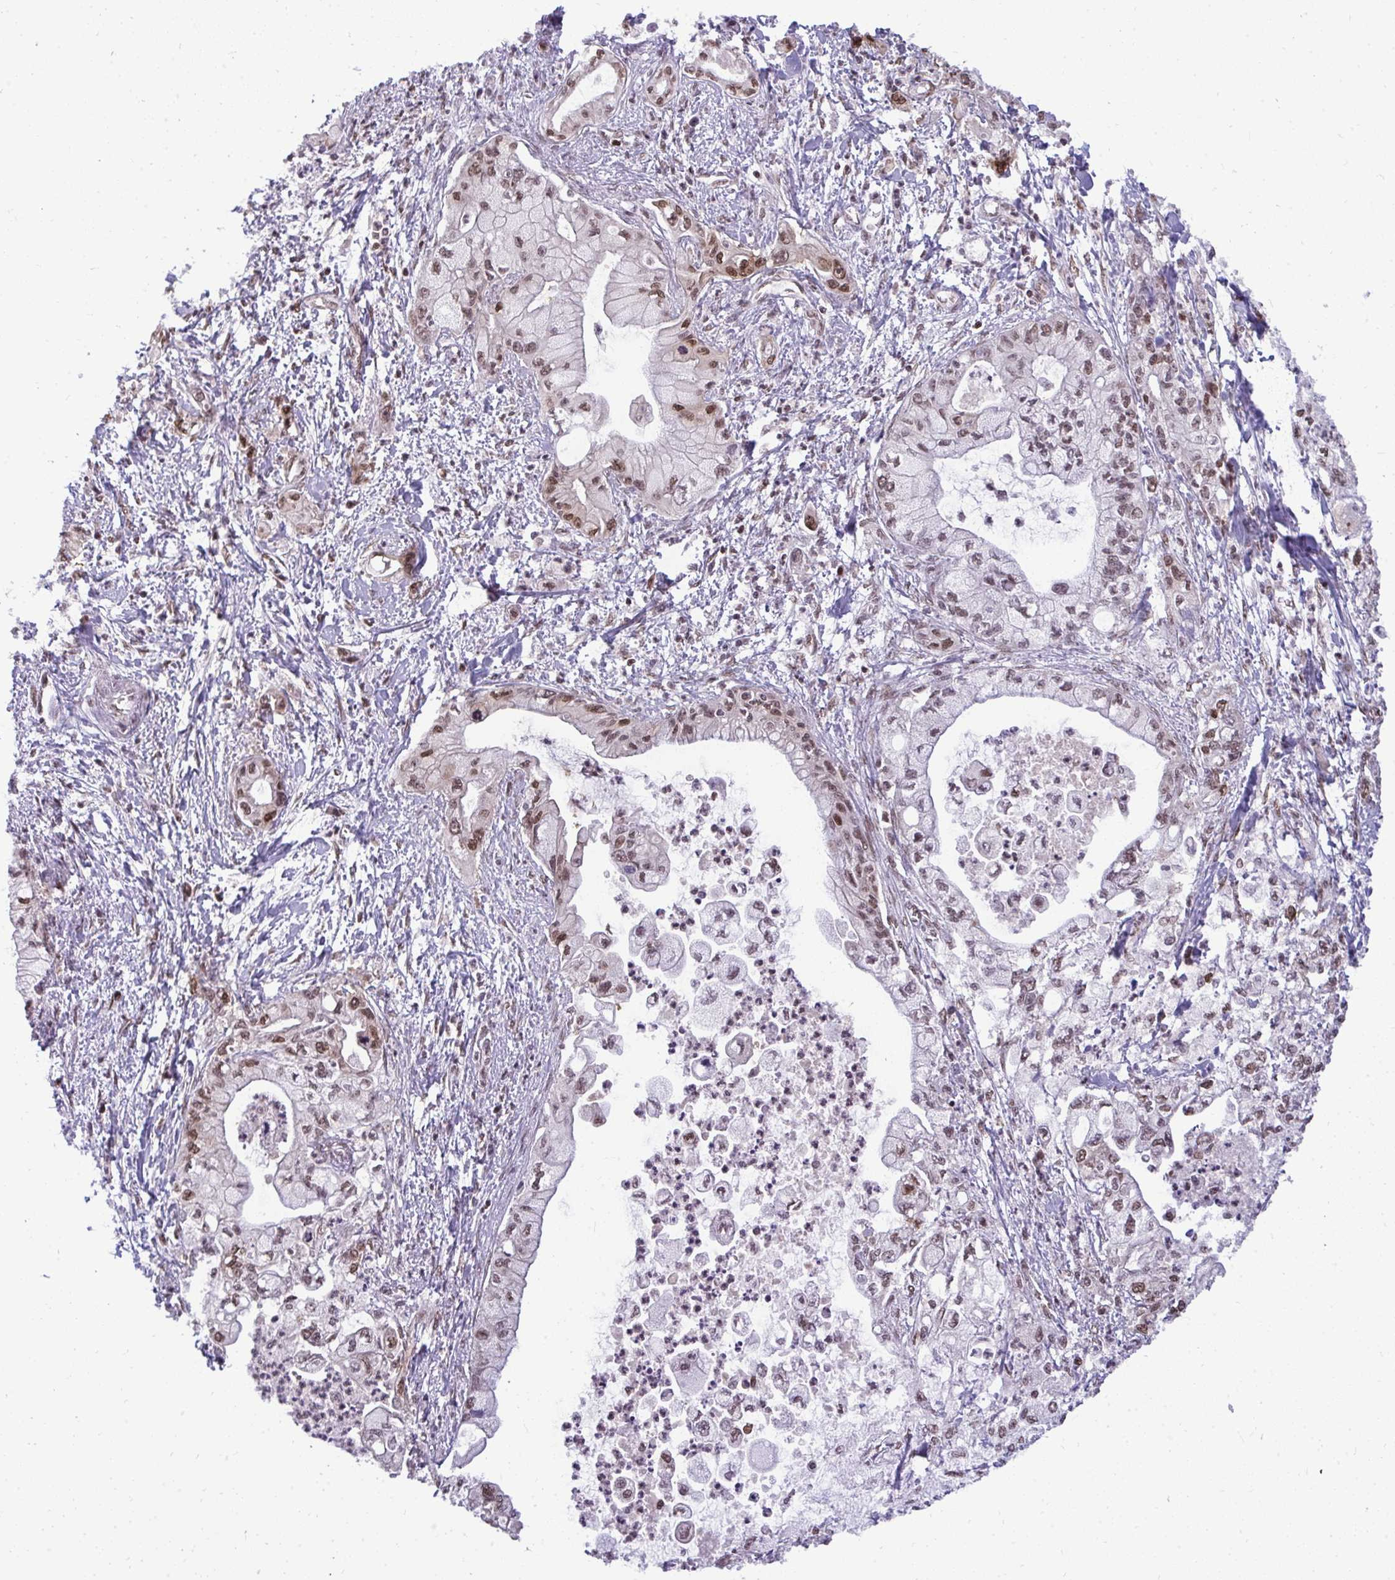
{"staining": {"intensity": "moderate", "quantity": "25%-75%", "location": "nuclear"}, "tissue": "pancreatic cancer", "cell_type": "Tumor cells", "image_type": "cancer", "snomed": [{"axis": "morphology", "description": "Adenocarcinoma, NOS"}, {"axis": "topography", "description": "Pancreas"}], "caption": "This photomicrograph exhibits pancreatic cancer stained with immunohistochemistry to label a protein in brown. The nuclear of tumor cells show moderate positivity for the protein. Nuclei are counter-stained blue.", "gene": "JPT1", "patient": {"sex": "male", "age": 61}}